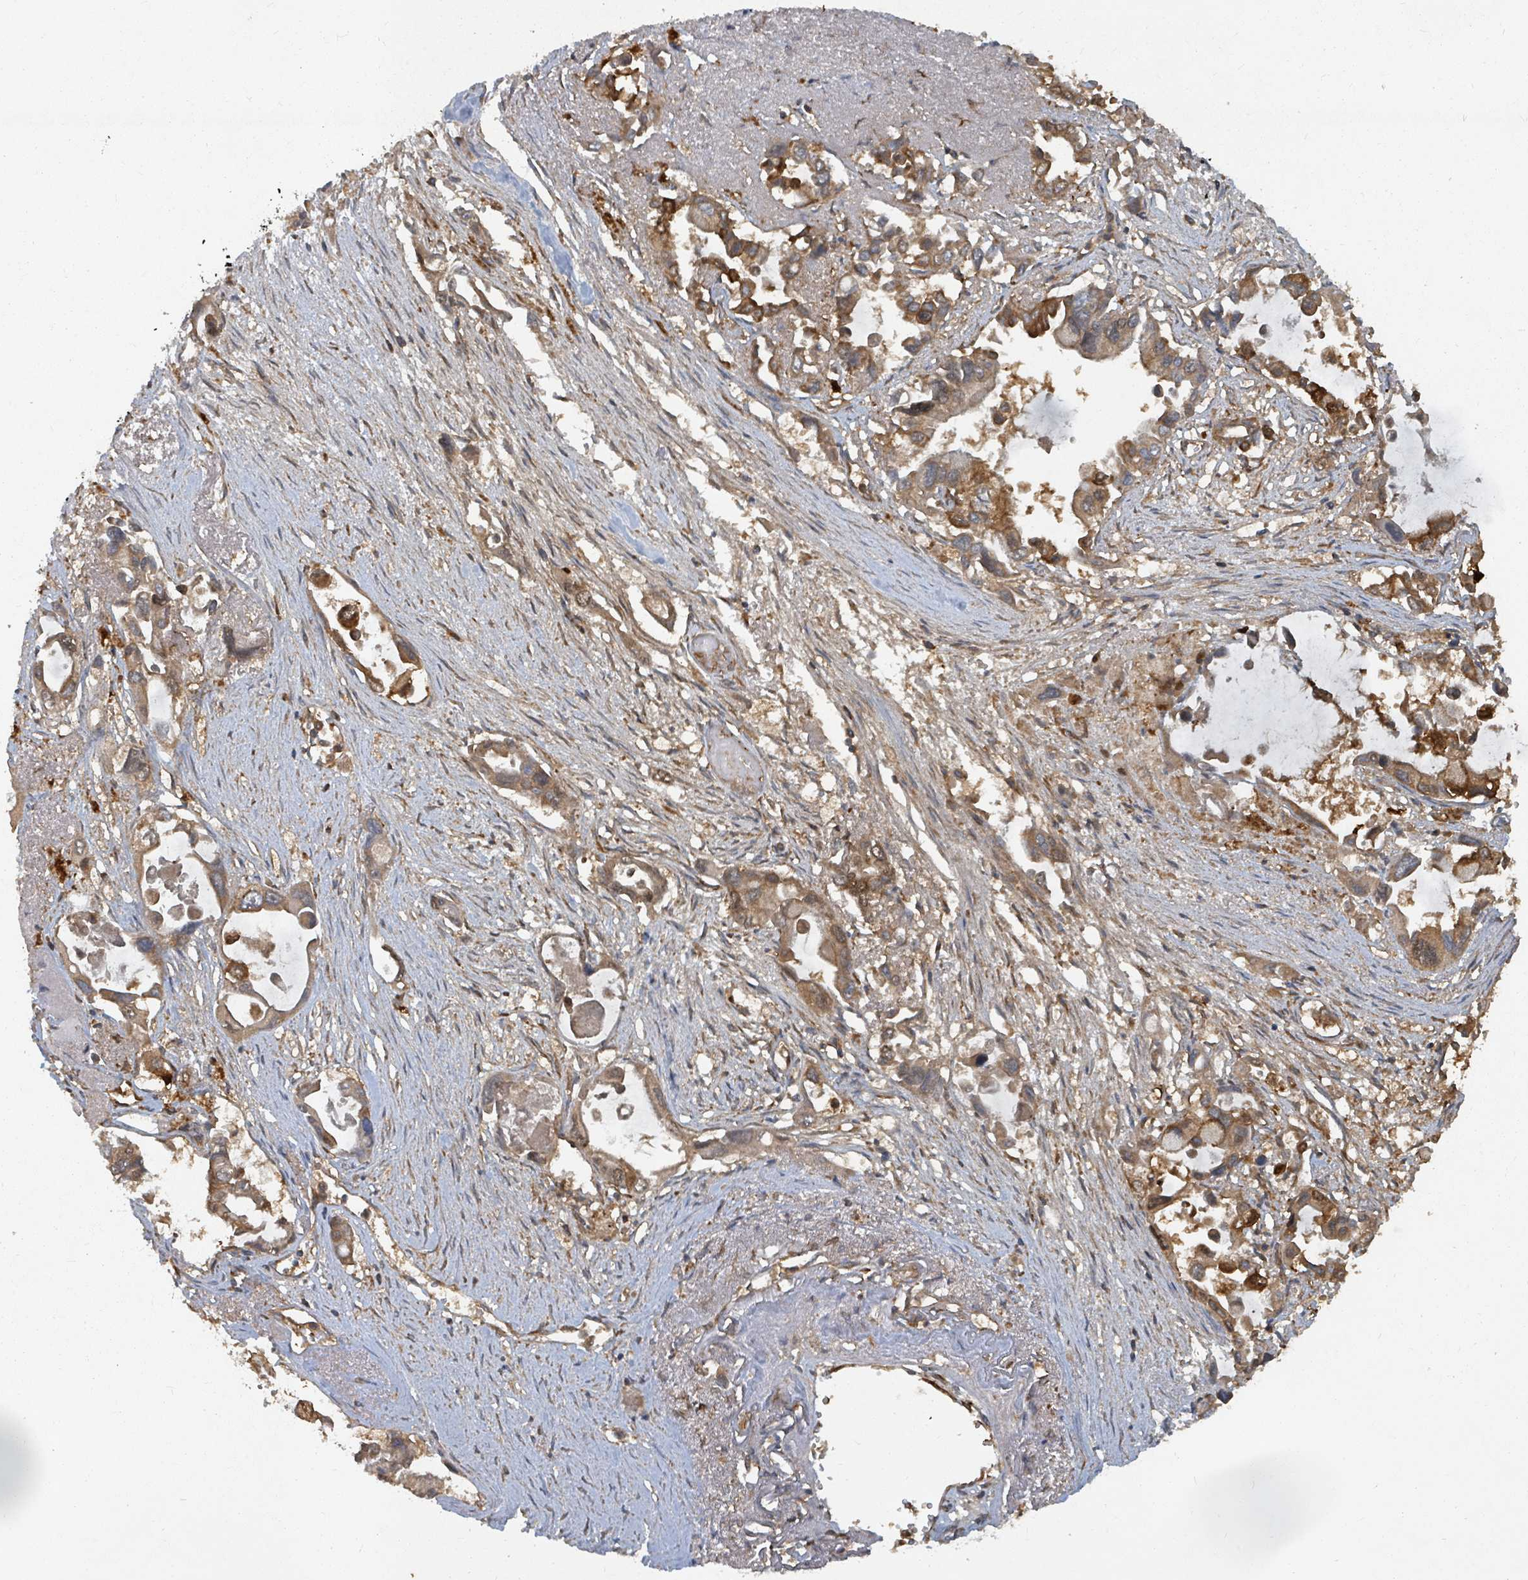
{"staining": {"intensity": "moderate", "quantity": ">75%", "location": "cytoplasmic/membranous,nuclear"}, "tissue": "pancreatic cancer", "cell_type": "Tumor cells", "image_type": "cancer", "snomed": [{"axis": "morphology", "description": "Adenocarcinoma, NOS"}, {"axis": "topography", "description": "Pancreas"}], "caption": "The histopathology image exhibits a brown stain indicating the presence of a protein in the cytoplasmic/membranous and nuclear of tumor cells in adenocarcinoma (pancreatic).", "gene": "KDM4E", "patient": {"sex": "male", "age": 92}}